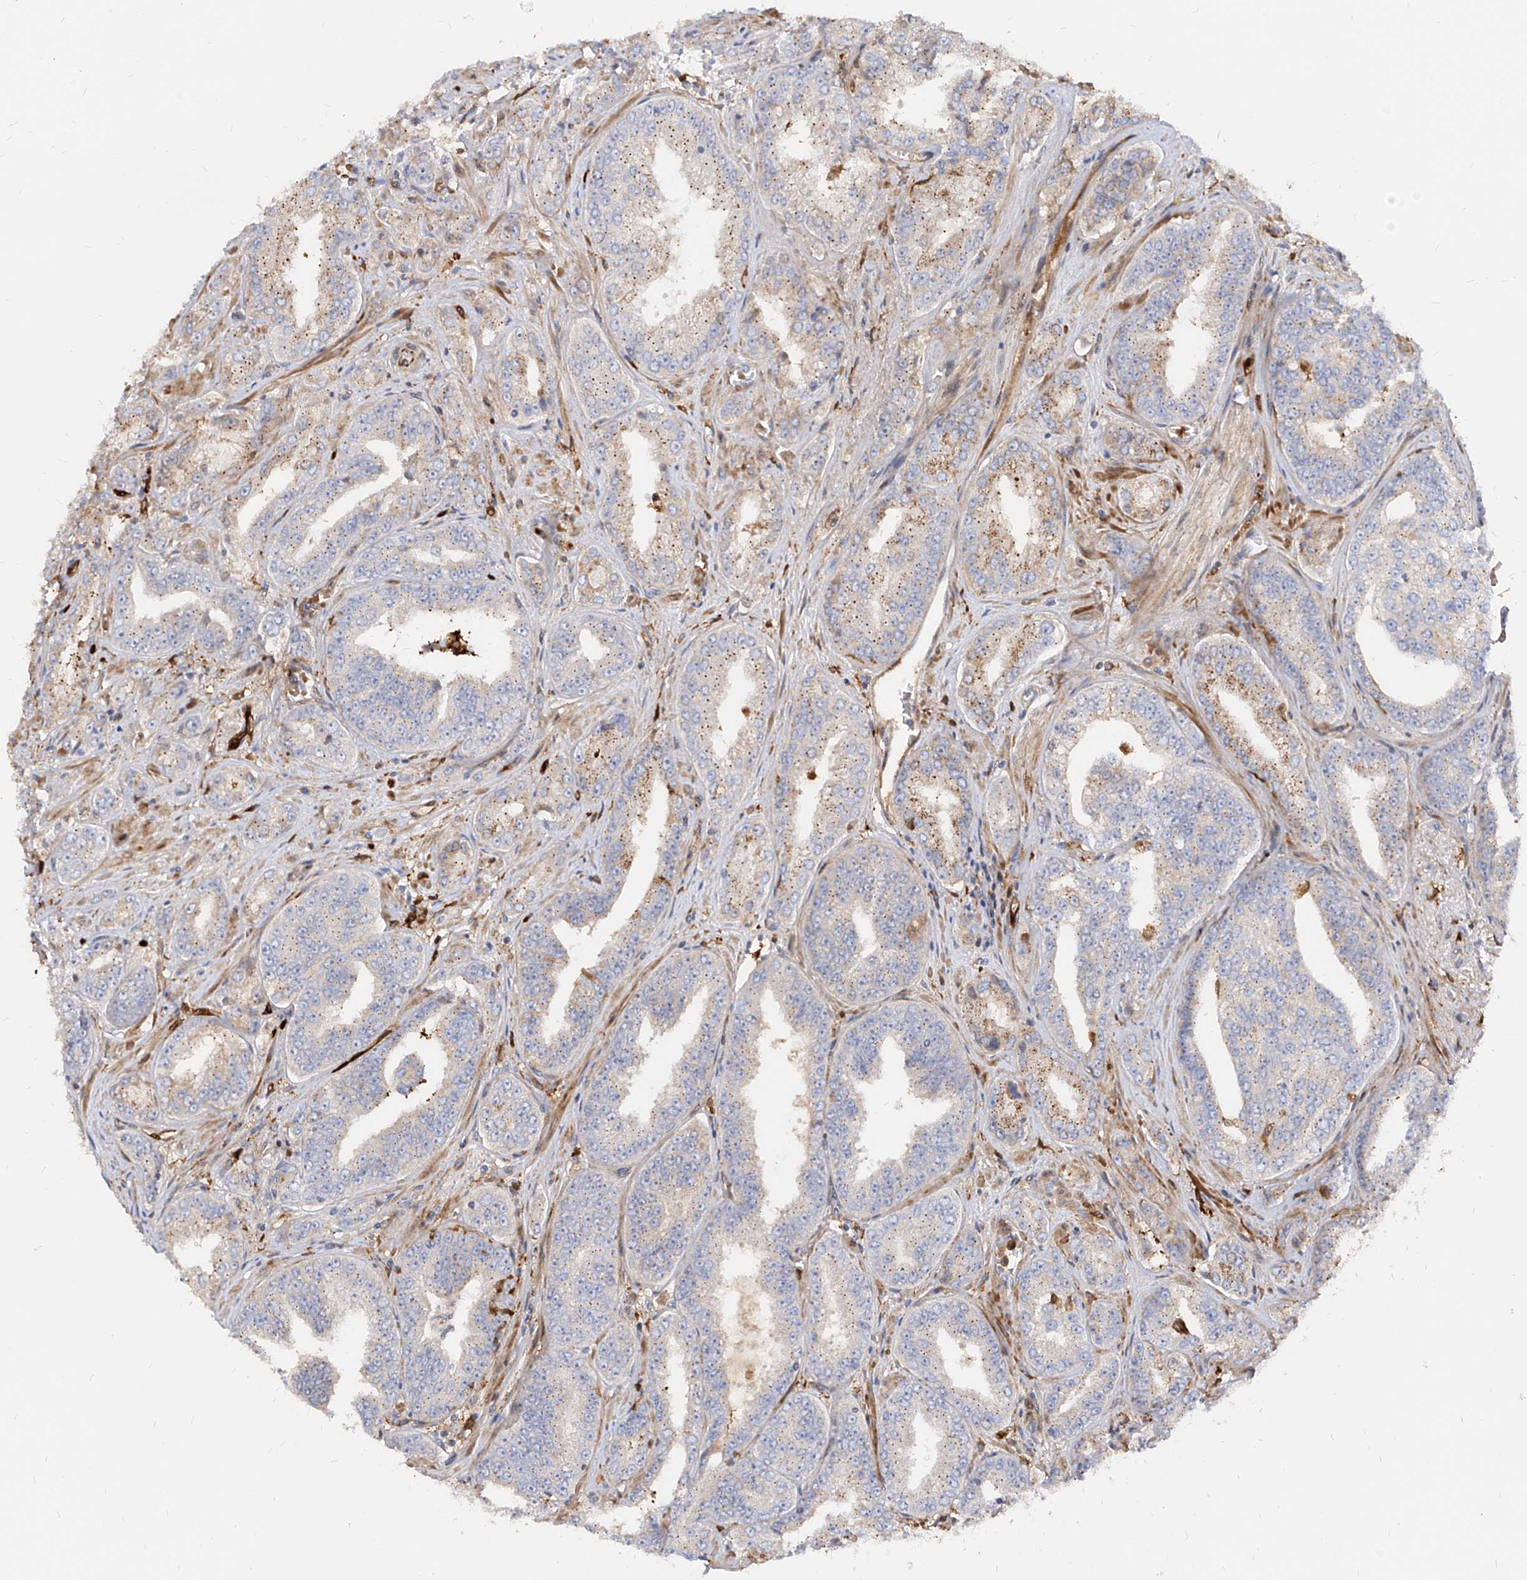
{"staining": {"intensity": "weak", "quantity": "25%-75%", "location": "cytoplasmic/membranous"}, "tissue": "prostate cancer", "cell_type": "Tumor cells", "image_type": "cancer", "snomed": [{"axis": "morphology", "description": "Adenocarcinoma, High grade"}, {"axis": "topography", "description": "Prostate"}], "caption": "The immunohistochemical stain labels weak cytoplasmic/membranous positivity in tumor cells of prostate cancer (high-grade adenocarcinoma) tissue. Nuclei are stained in blue.", "gene": "KYNU", "patient": {"sex": "male", "age": 71}}